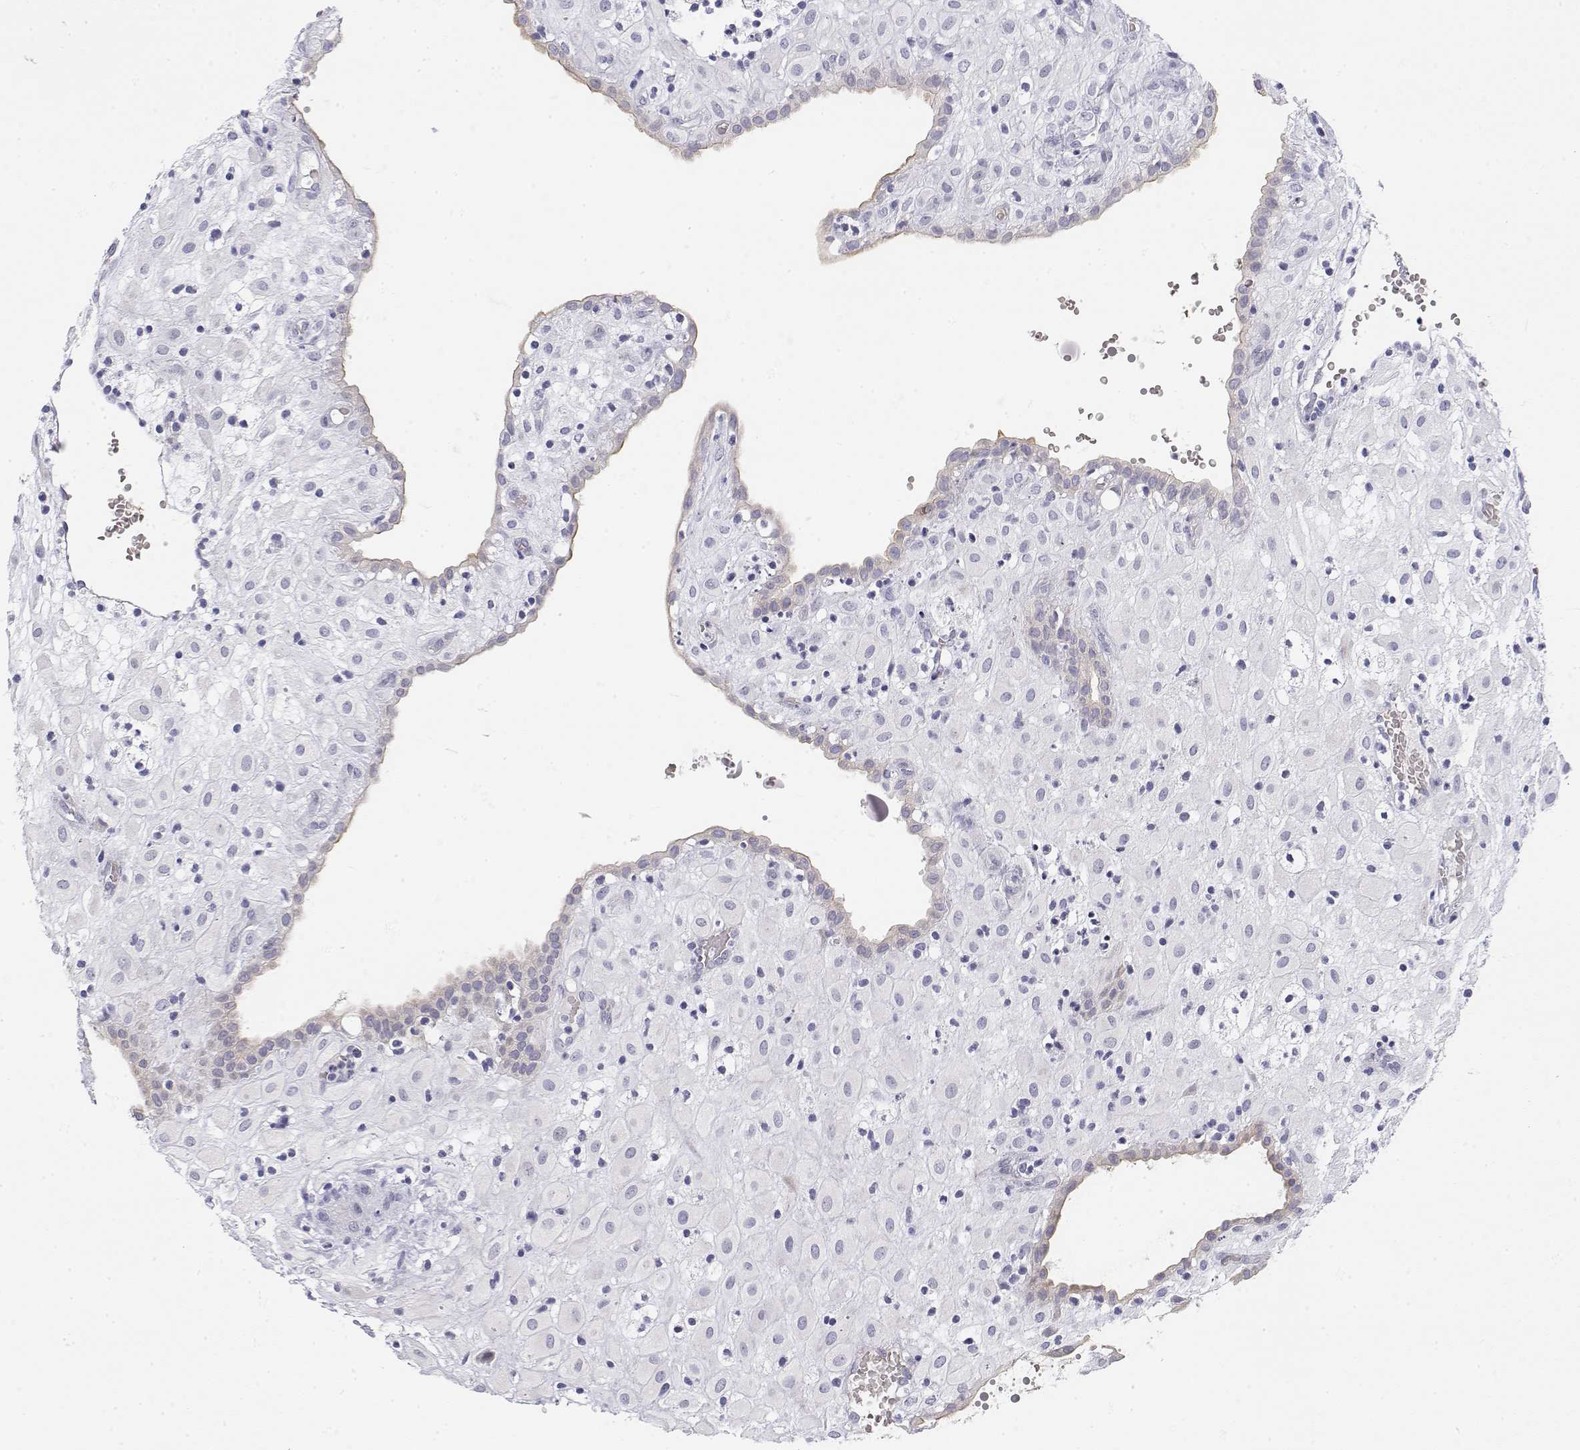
{"staining": {"intensity": "negative", "quantity": "none", "location": "none"}, "tissue": "placenta", "cell_type": "Decidual cells", "image_type": "normal", "snomed": [{"axis": "morphology", "description": "Normal tissue, NOS"}, {"axis": "topography", "description": "Placenta"}], "caption": "DAB (3,3'-diaminobenzidine) immunohistochemical staining of normal human placenta reveals no significant staining in decidual cells. (Stains: DAB (3,3'-diaminobenzidine) immunohistochemistry with hematoxylin counter stain, Microscopy: brightfield microscopy at high magnification).", "gene": "MISP", "patient": {"sex": "female", "age": 24}}